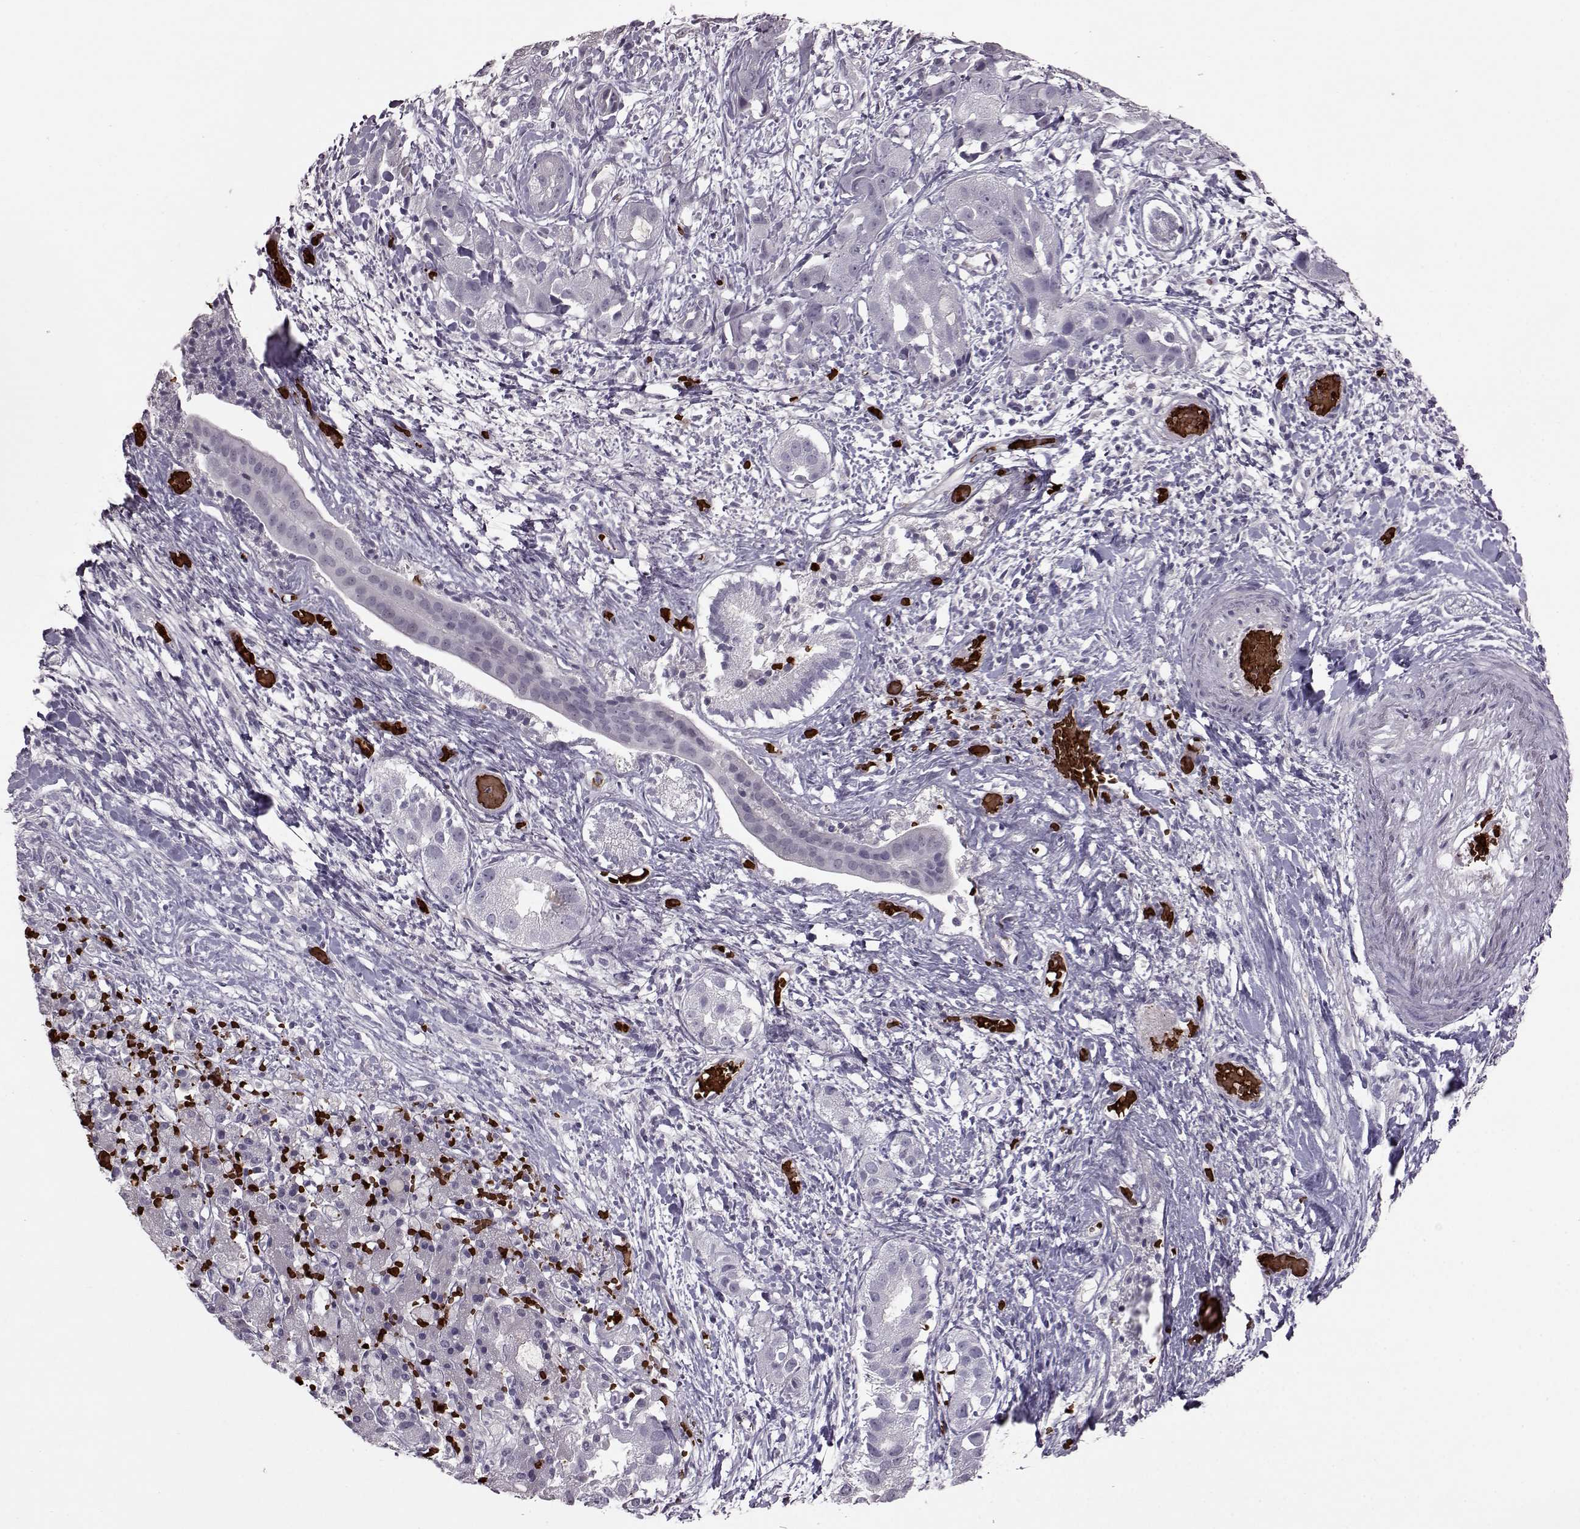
{"staining": {"intensity": "negative", "quantity": "none", "location": "none"}, "tissue": "liver cancer", "cell_type": "Tumor cells", "image_type": "cancer", "snomed": [{"axis": "morphology", "description": "Cholangiocarcinoma"}, {"axis": "topography", "description": "Liver"}], "caption": "Photomicrograph shows no significant protein positivity in tumor cells of cholangiocarcinoma (liver).", "gene": "PROP1", "patient": {"sex": "female", "age": 52}}